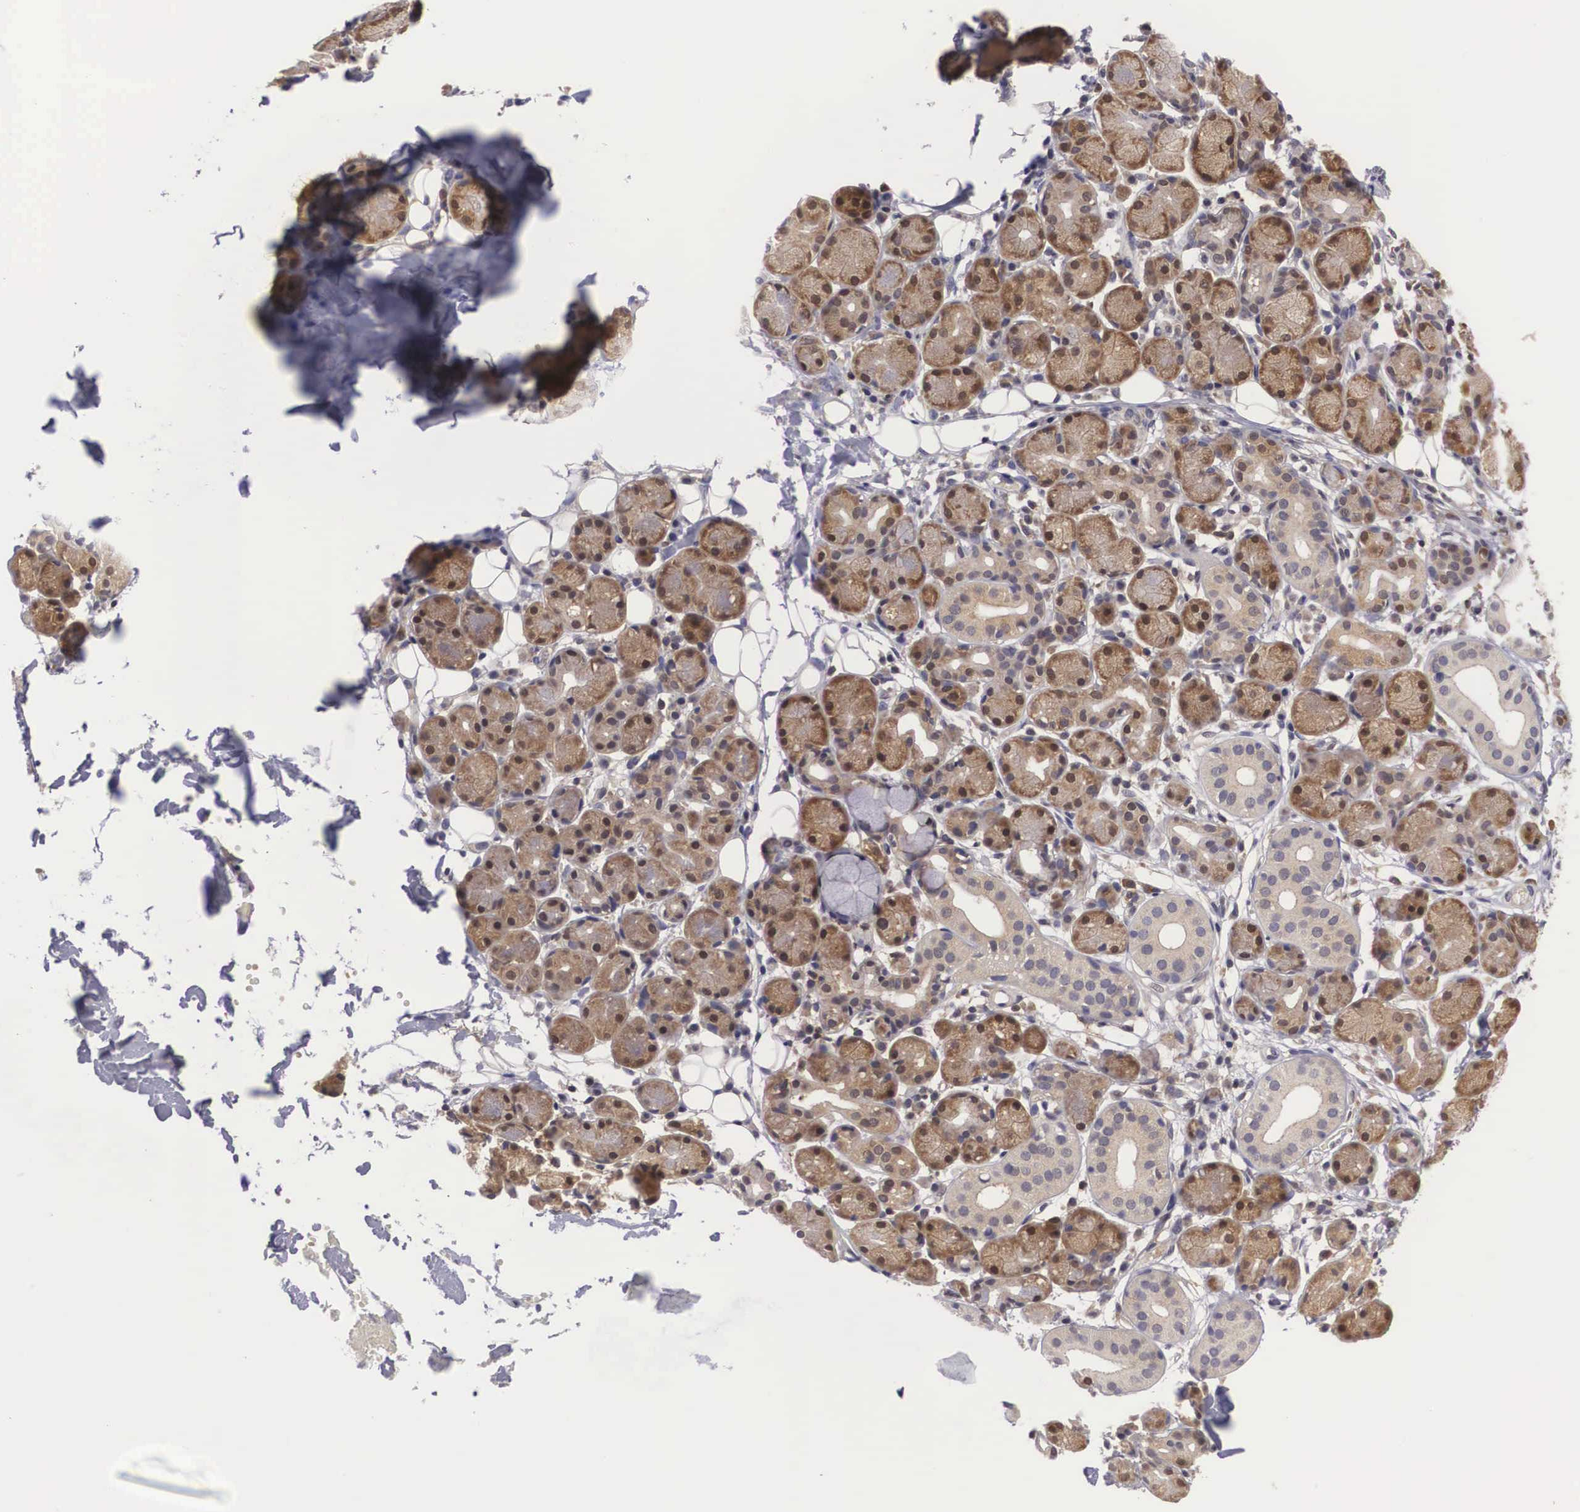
{"staining": {"intensity": "strong", "quantity": "25%-75%", "location": "cytoplasmic/membranous,nuclear"}, "tissue": "salivary gland", "cell_type": "Glandular cells", "image_type": "normal", "snomed": [{"axis": "morphology", "description": "Normal tissue, NOS"}, {"axis": "topography", "description": "Salivary gland"}, {"axis": "topography", "description": "Peripheral nerve tissue"}], "caption": "IHC (DAB (3,3'-diaminobenzidine)) staining of normal human salivary gland reveals strong cytoplasmic/membranous,nuclear protein positivity in about 25%-75% of glandular cells.", "gene": "ADSL", "patient": {"sex": "male", "age": 62}}